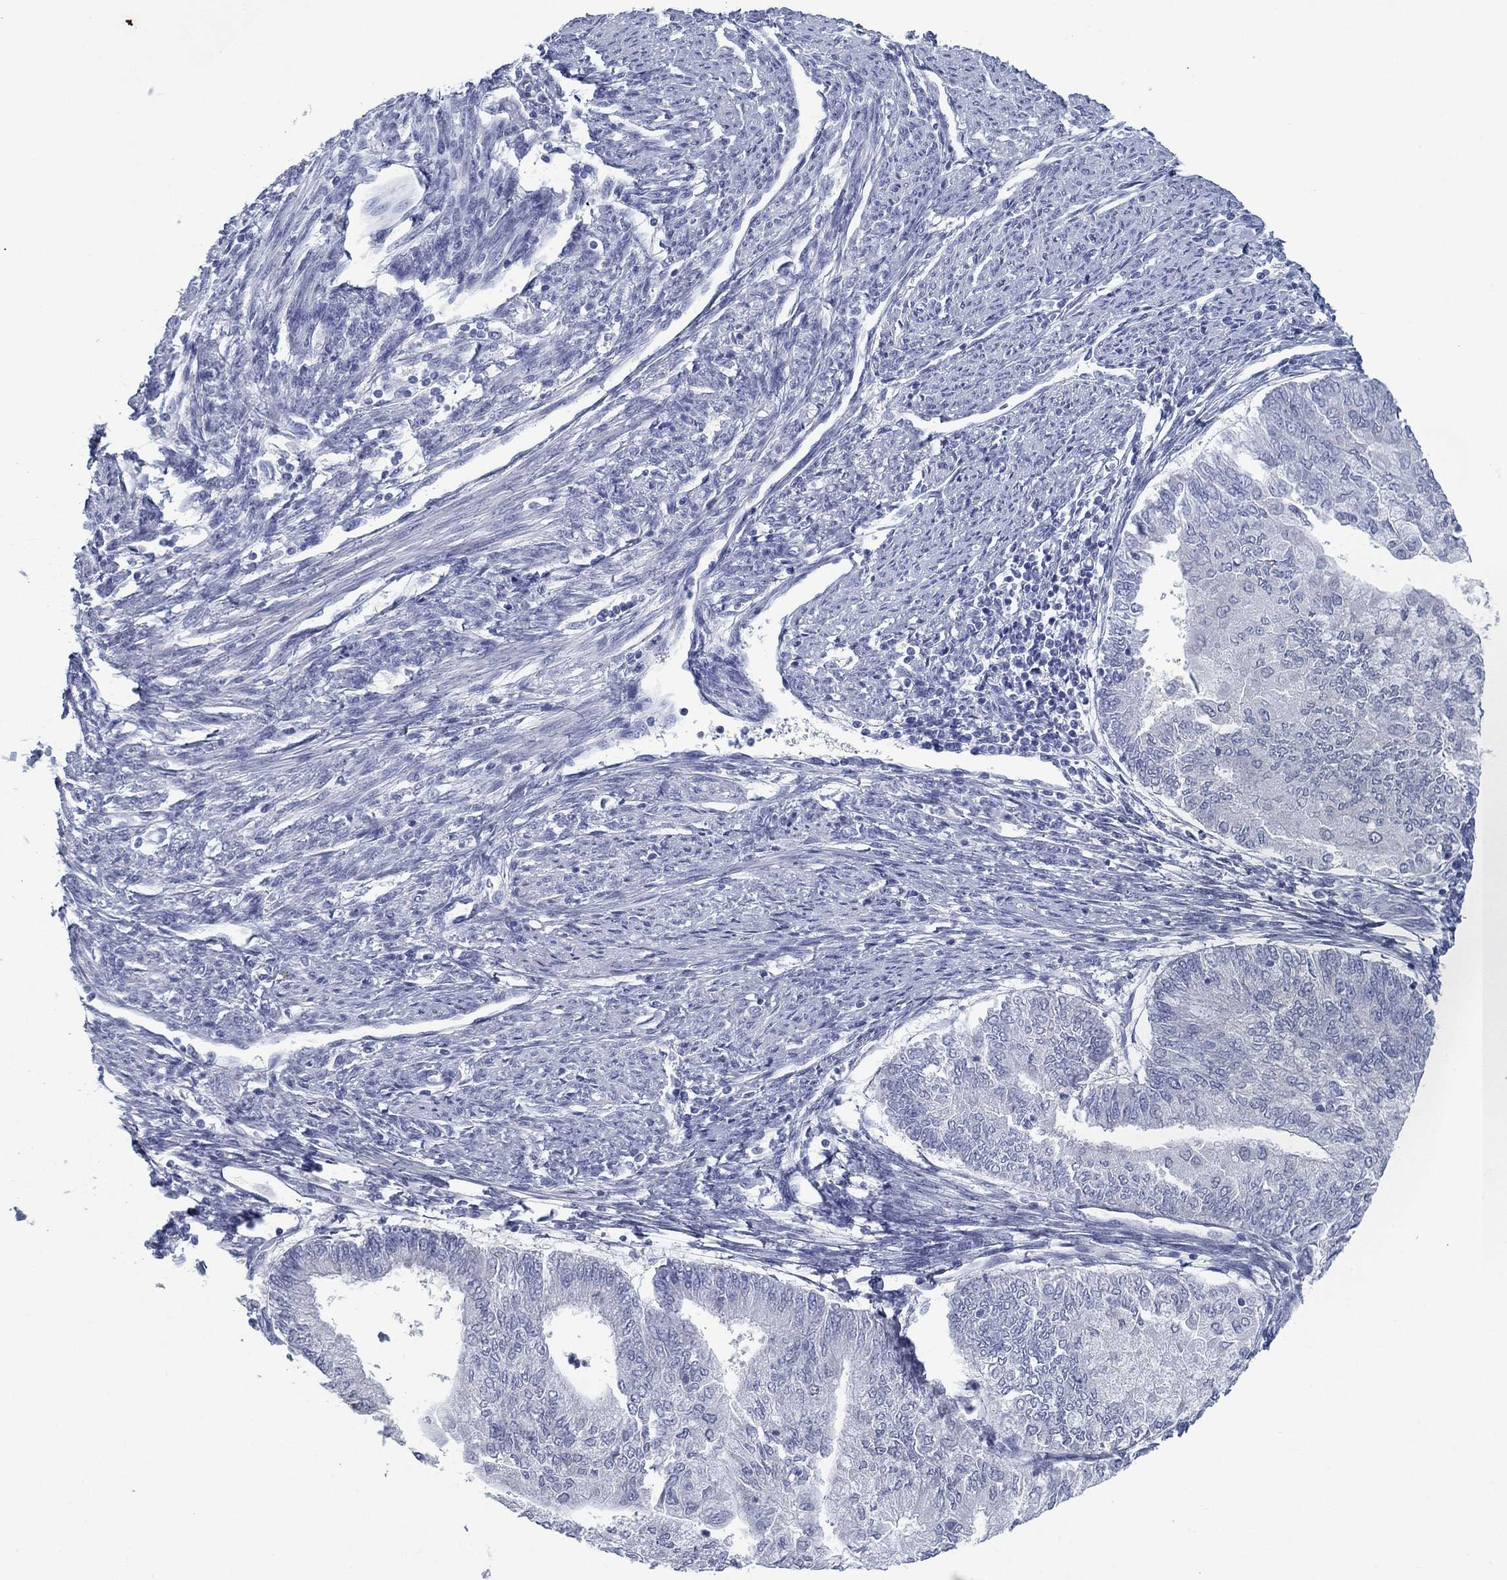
{"staining": {"intensity": "negative", "quantity": "none", "location": "none"}, "tissue": "endometrial cancer", "cell_type": "Tumor cells", "image_type": "cancer", "snomed": [{"axis": "morphology", "description": "Adenocarcinoma, NOS"}, {"axis": "topography", "description": "Endometrium"}], "caption": "Immunohistochemical staining of human adenocarcinoma (endometrial) reveals no significant expression in tumor cells.", "gene": "DNAL1", "patient": {"sex": "female", "age": 59}}